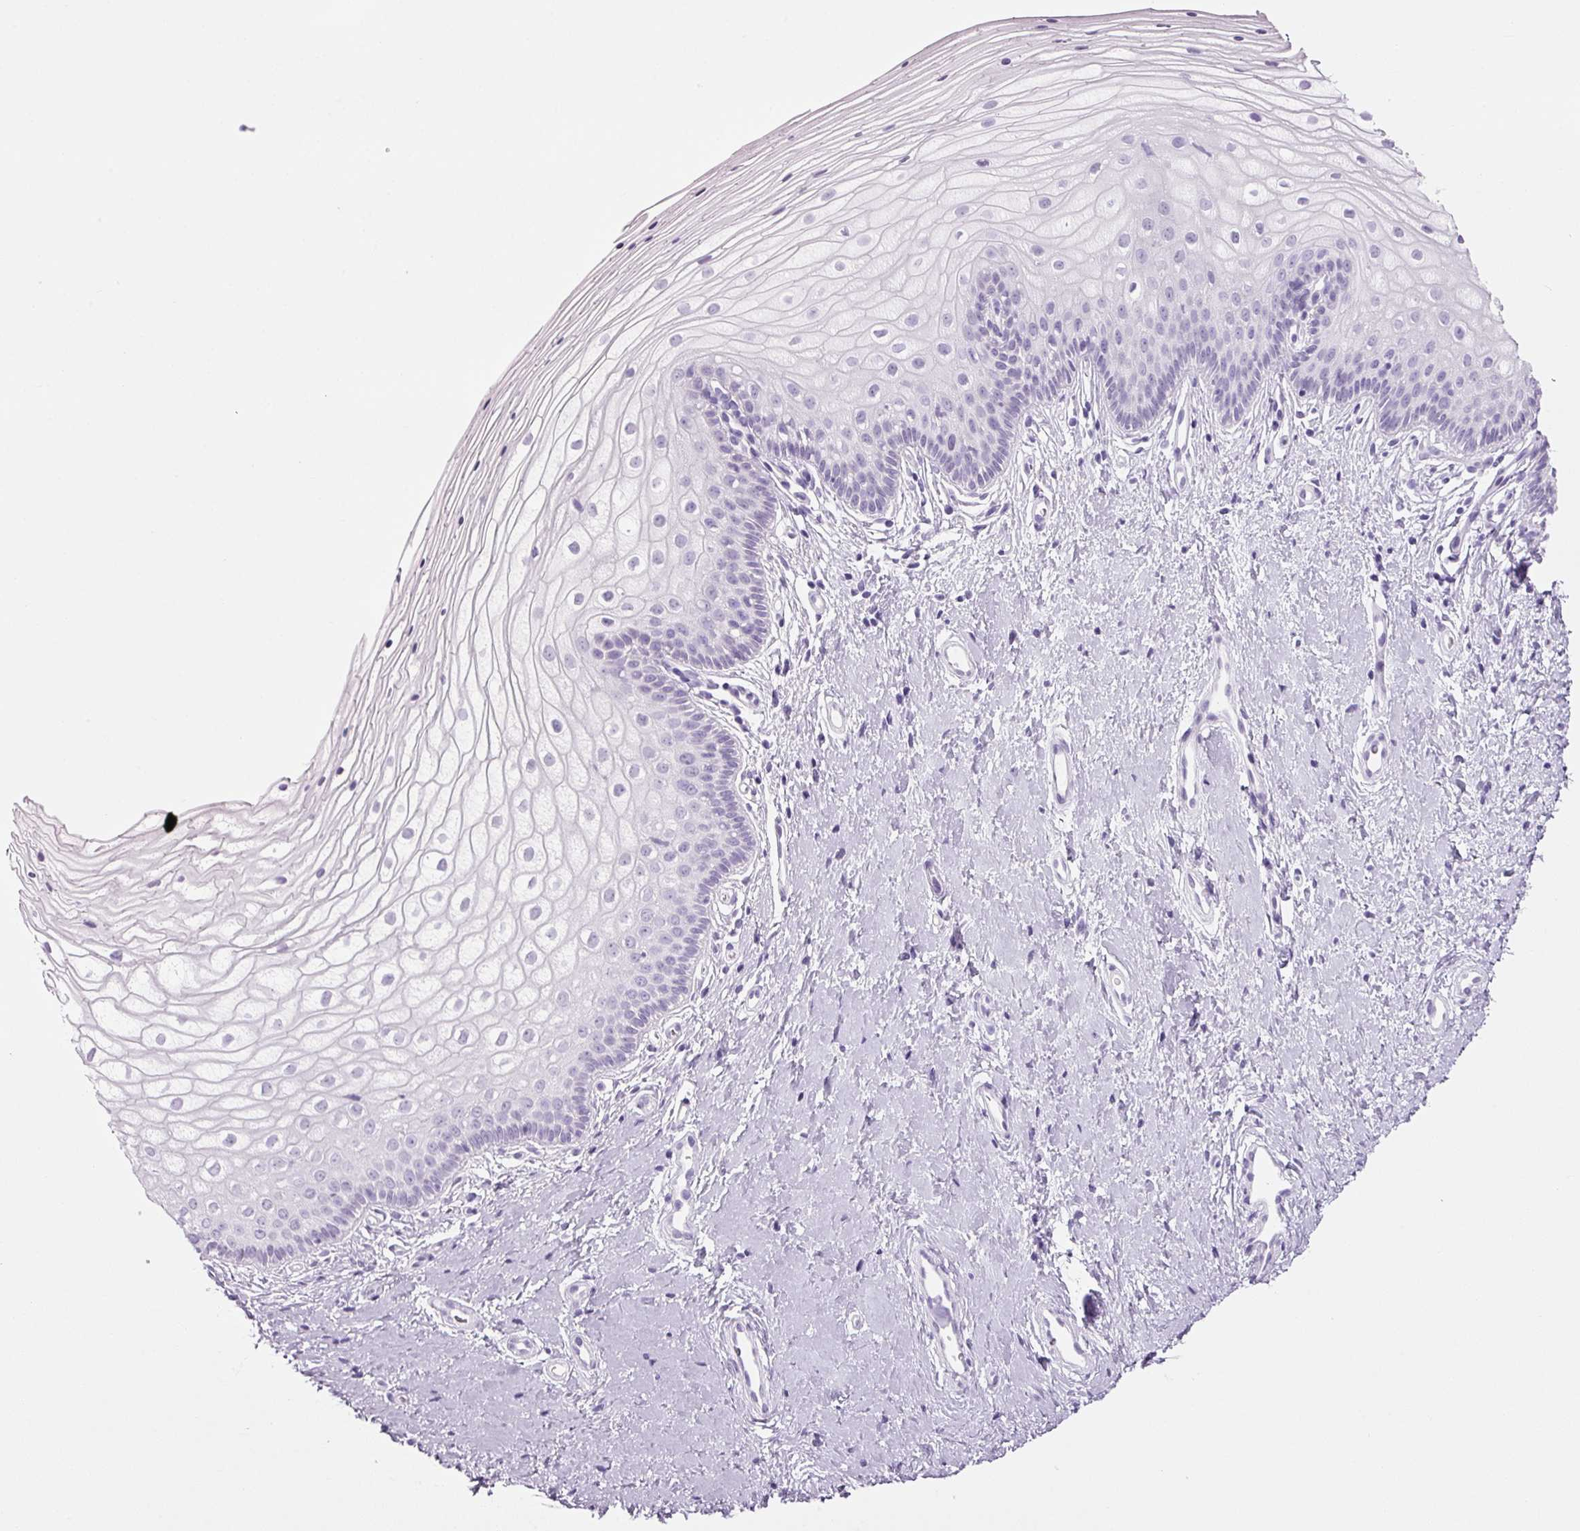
{"staining": {"intensity": "negative", "quantity": "none", "location": "none"}, "tissue": "vagina", "cell_type": "Squamous epithelial cells", "image_type": "normal", "snomed": [{"axis": "morphology", "description": "Normal tissue, NOS"}, {"axis": "topography", "description": "Vagina"}], "caption": "This is a image of IHC staining of normal vagina, which shows no expression in squamous epithelial cells. (Stains: DAB immunohistochemistry with hematoxylin counter stain, Microscopy: brightfield microscopy at high magnification).", "gene": "PPP1R1A", "patient": {"sex": "female", "age": 39}}